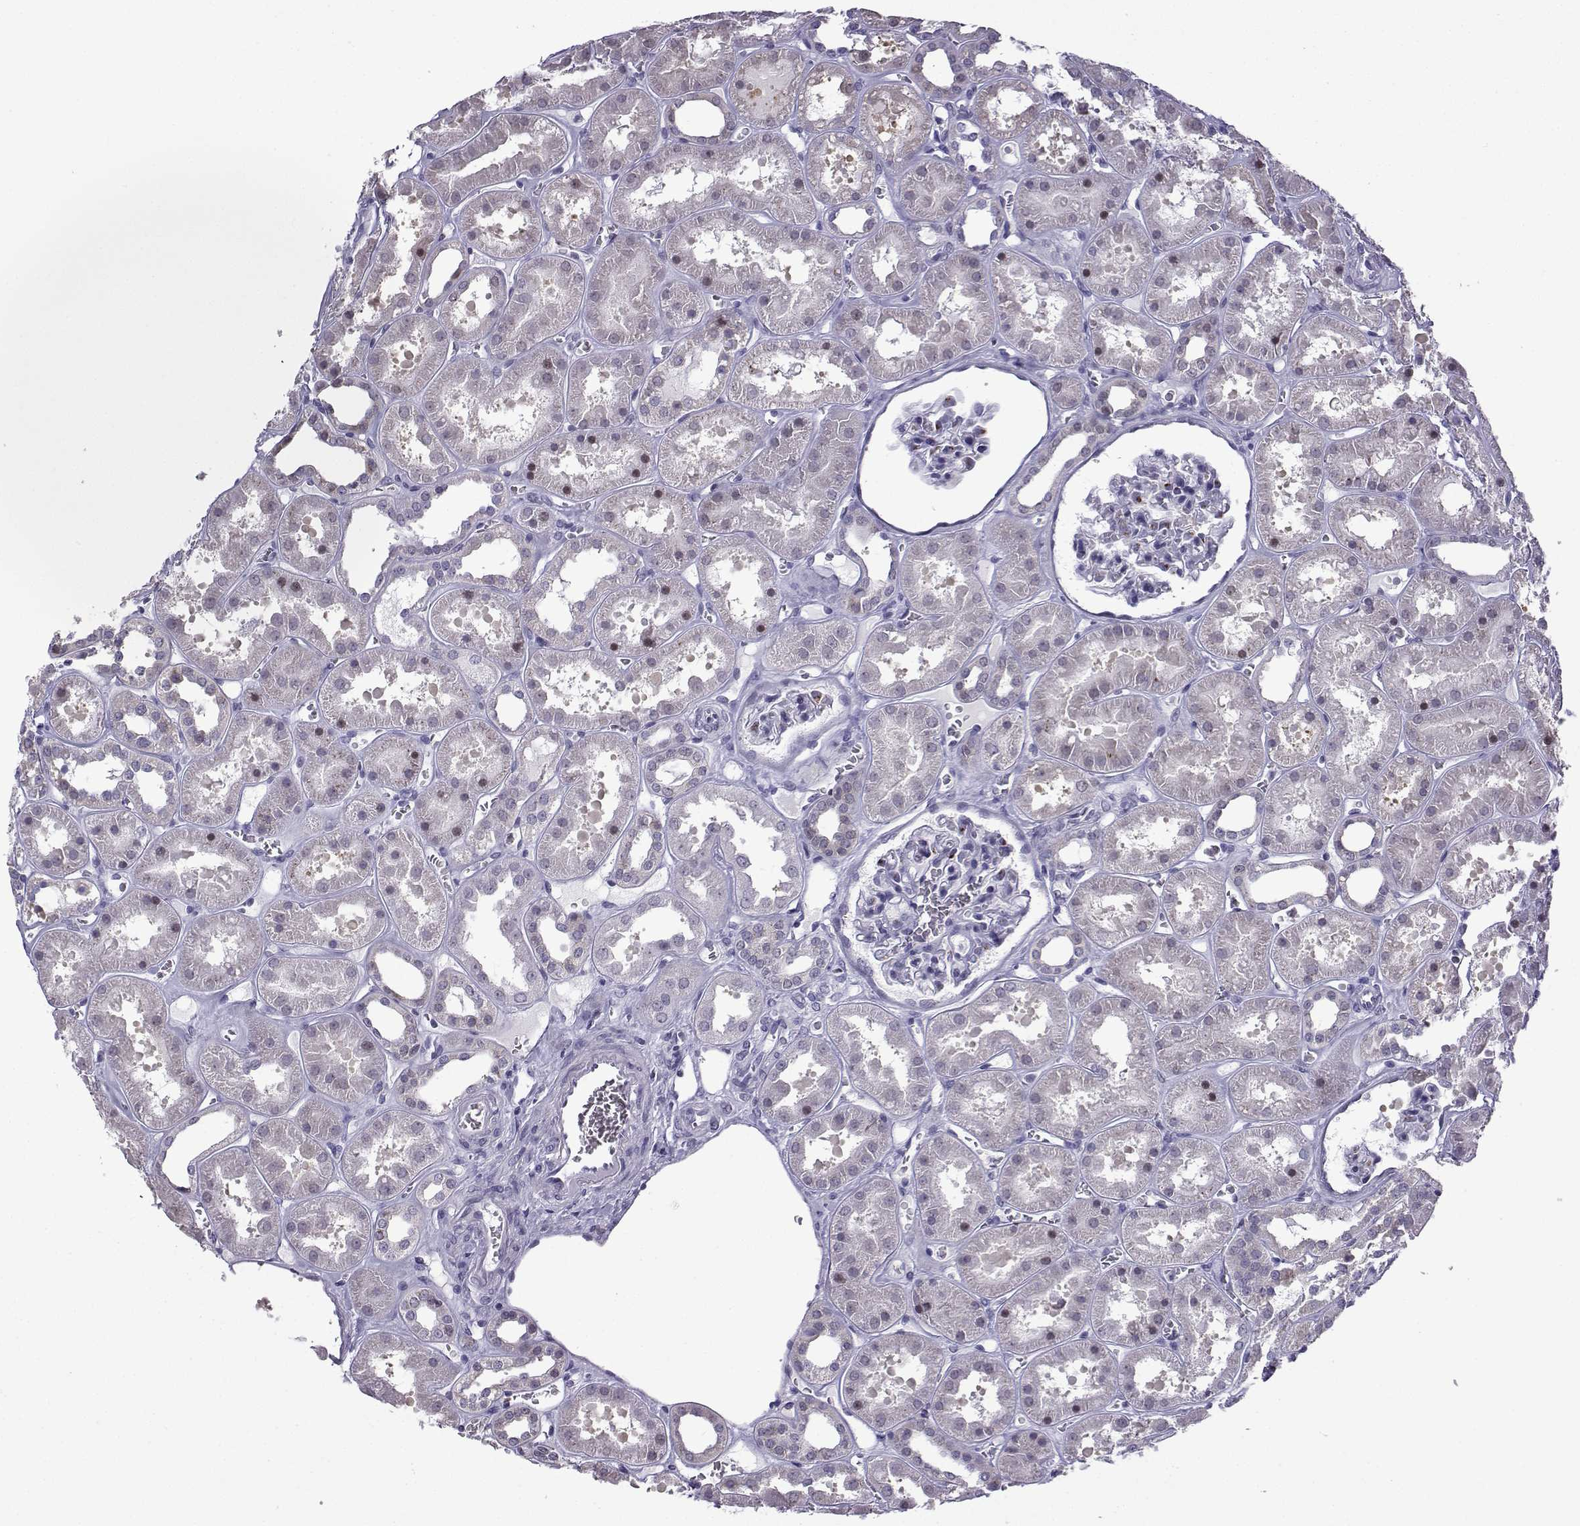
{"staining": {"intensity": "moderate", "quantity": "<25%", "location": "cytoplasmic/membranous"}, "tissue": "kidney", "cell_type": "Cells in glomeruli", "image_type": "normal", "snomed": [{"axis": "morphology", "description": "Normal tissue, NOS"}, {"axis": "topography", "description": "Kidney"}], "caption": "Immunohistochemistry (IHC) (DAB) staining of normal human kidney exhibits moderate cytoplasmic/membranous protein staining in approximately <25% of cells in glomeruli. (DAB IHC with brightfield microscopy, high magnification).", "gene": "HTR7", "patient": {"sex": "female", "age": 41}}